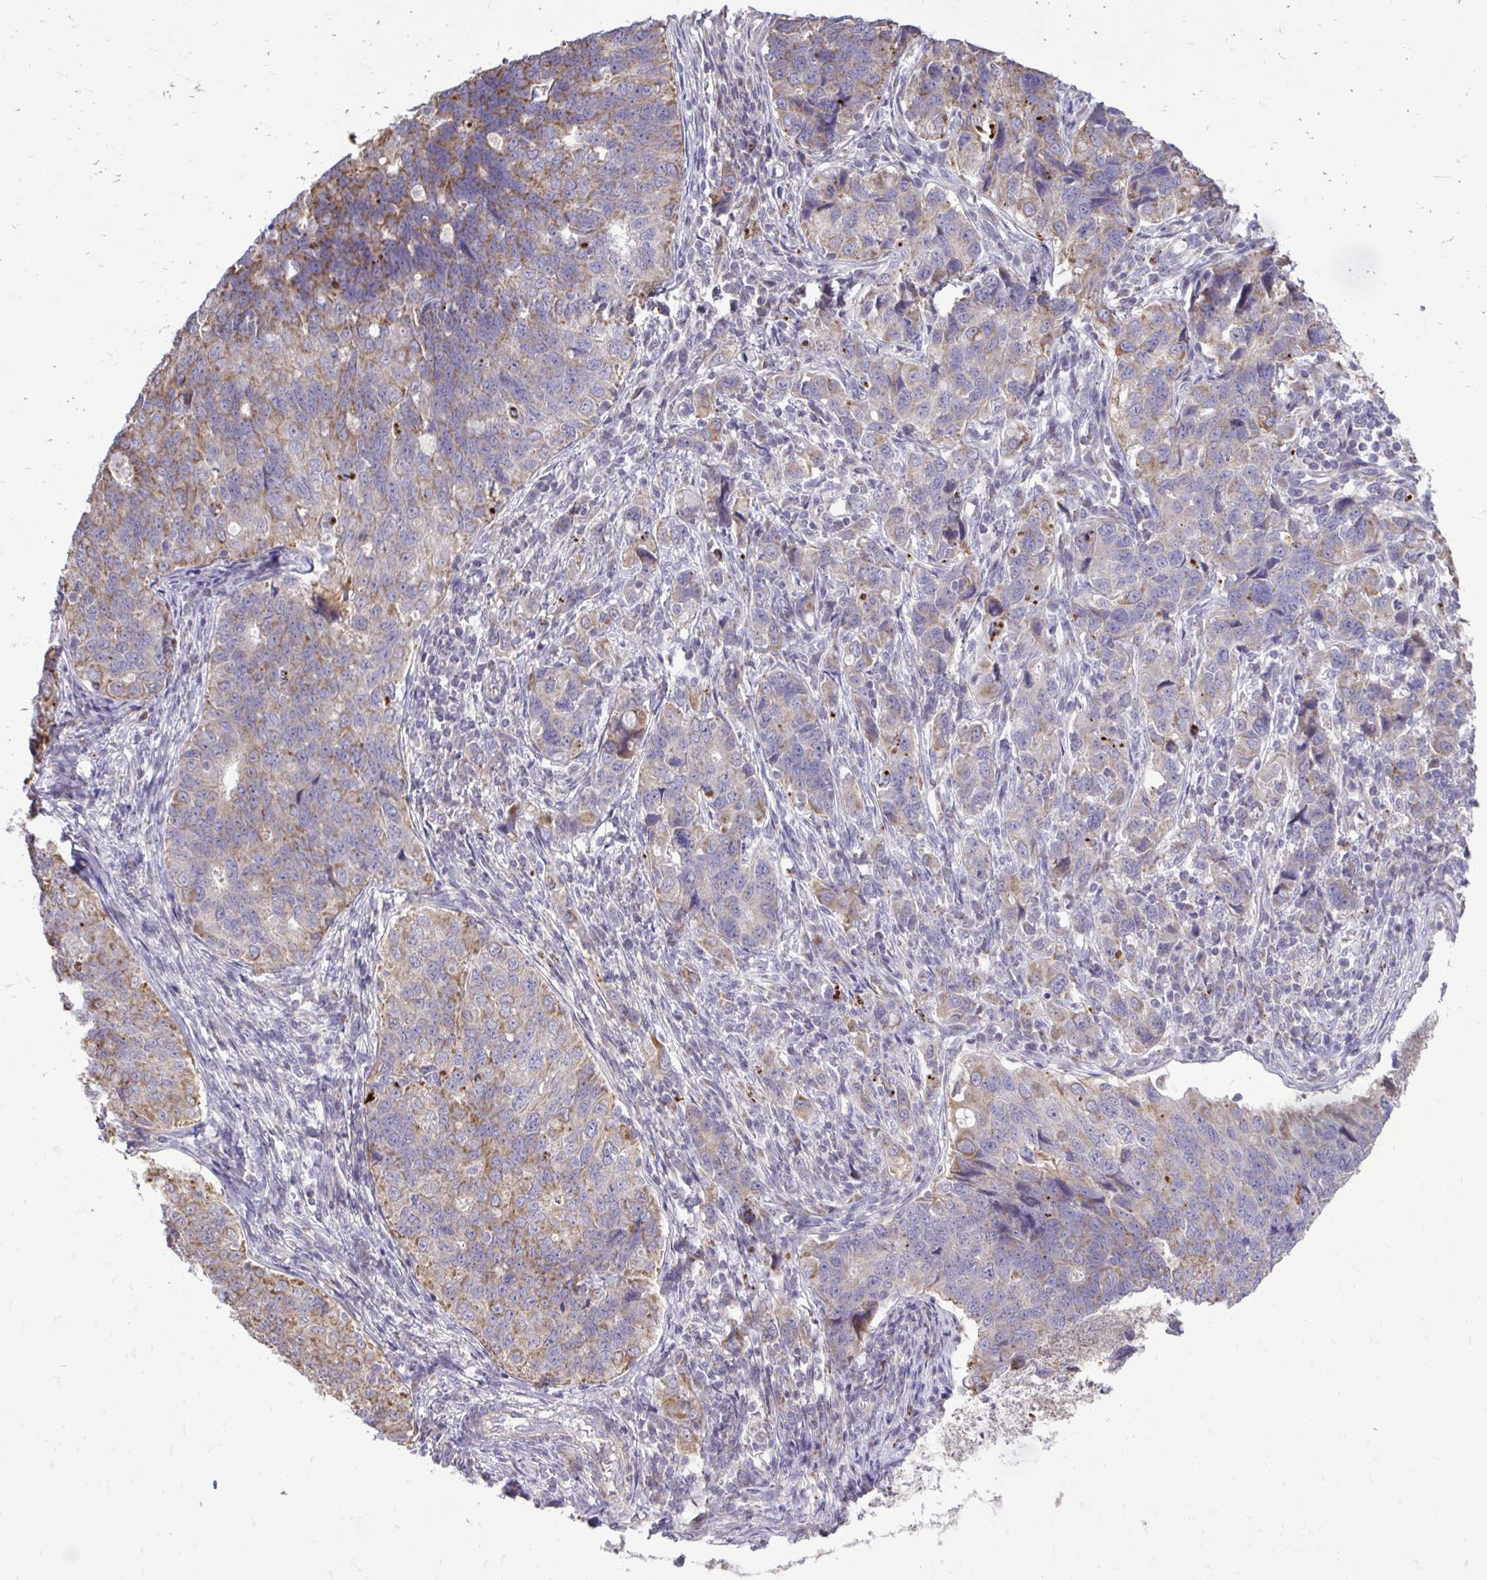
{"staining": {"intensity": "weak", "quantity": ">75%", "location": "cytoplasmic/membranous"}, "tissue": "endometrial cancer", "cell_type": "Tumor cells", "image_type": "cancer", "snomed": [{"axis": "morphology", "description": "Adenocarcinoma, NOS"}, {"axis": "topography", "description": "Endometrium"}], "caption": "Immunohistochemical staining of human endometrial cancer (adenocarcinoma) displays weak cytoplasmic/membranous protein staining in approximately >75% of tumor cells. The protein is shown in brown color, while the nuclei are stained blue.", "gene": "ABCC3", "patient": {"sex": "female", "age": 43}}